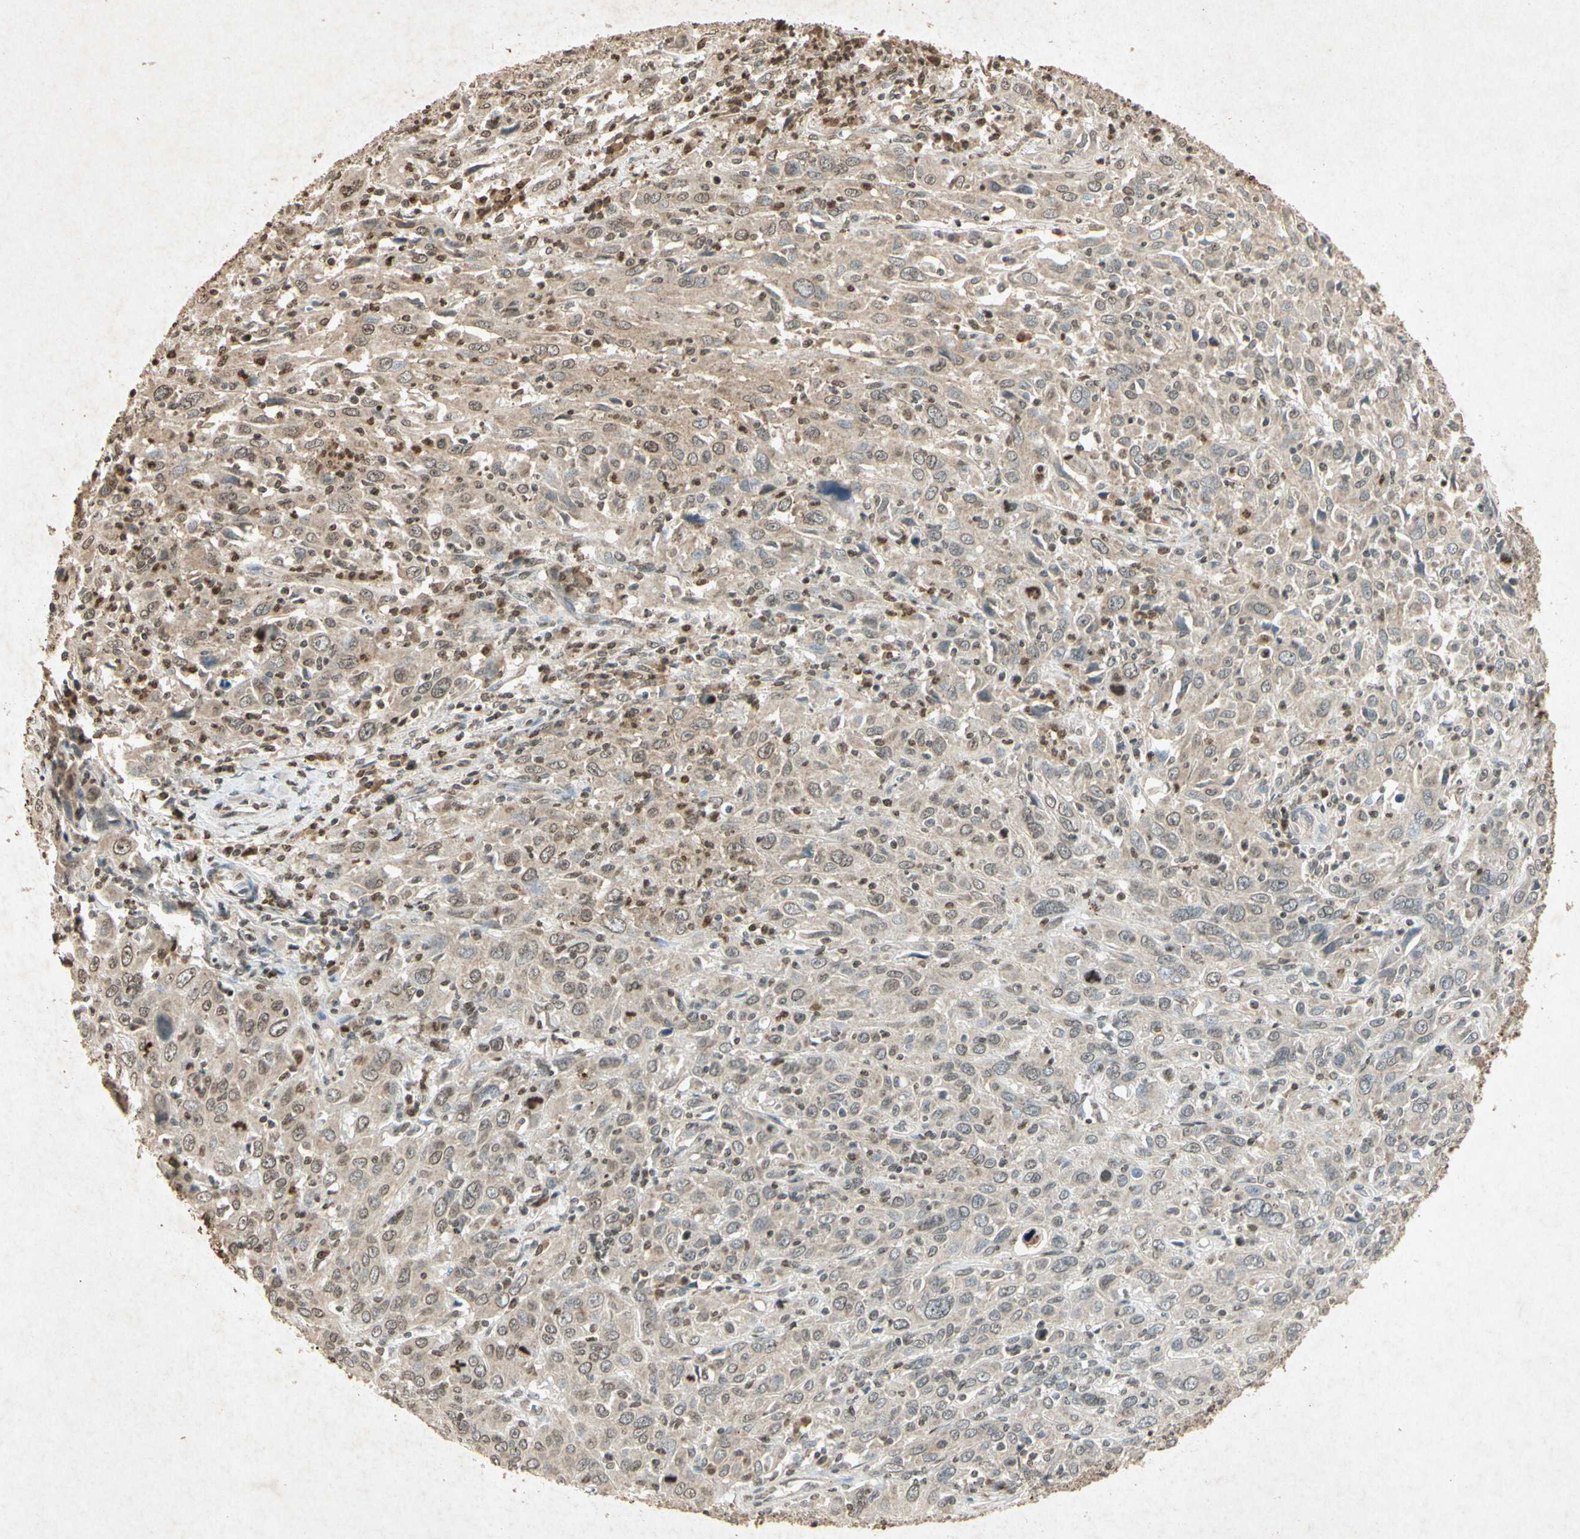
{"staining": {"intensity": "weak", "quantity": ">75%", "location": "cytoplasmic/membranous"}, "tissue": "cervical cancer", "cell_type": "Tumor cells", "image_type": "cancer", "snomed": [{"axis": "morphology", "description": "Squamous cell carcinoma, NOS"}, {"axis": "topography", "description": "Cervix"}], "caption": "About >75% of tumor cells in cervical squamous cell carcinoma reveal weak cytoplasmic/membranous protein positivity as visualized by brown immunohistochemical staining.", "gene": "MSRB1", "patient": {"sex": "female", "age": 46}}